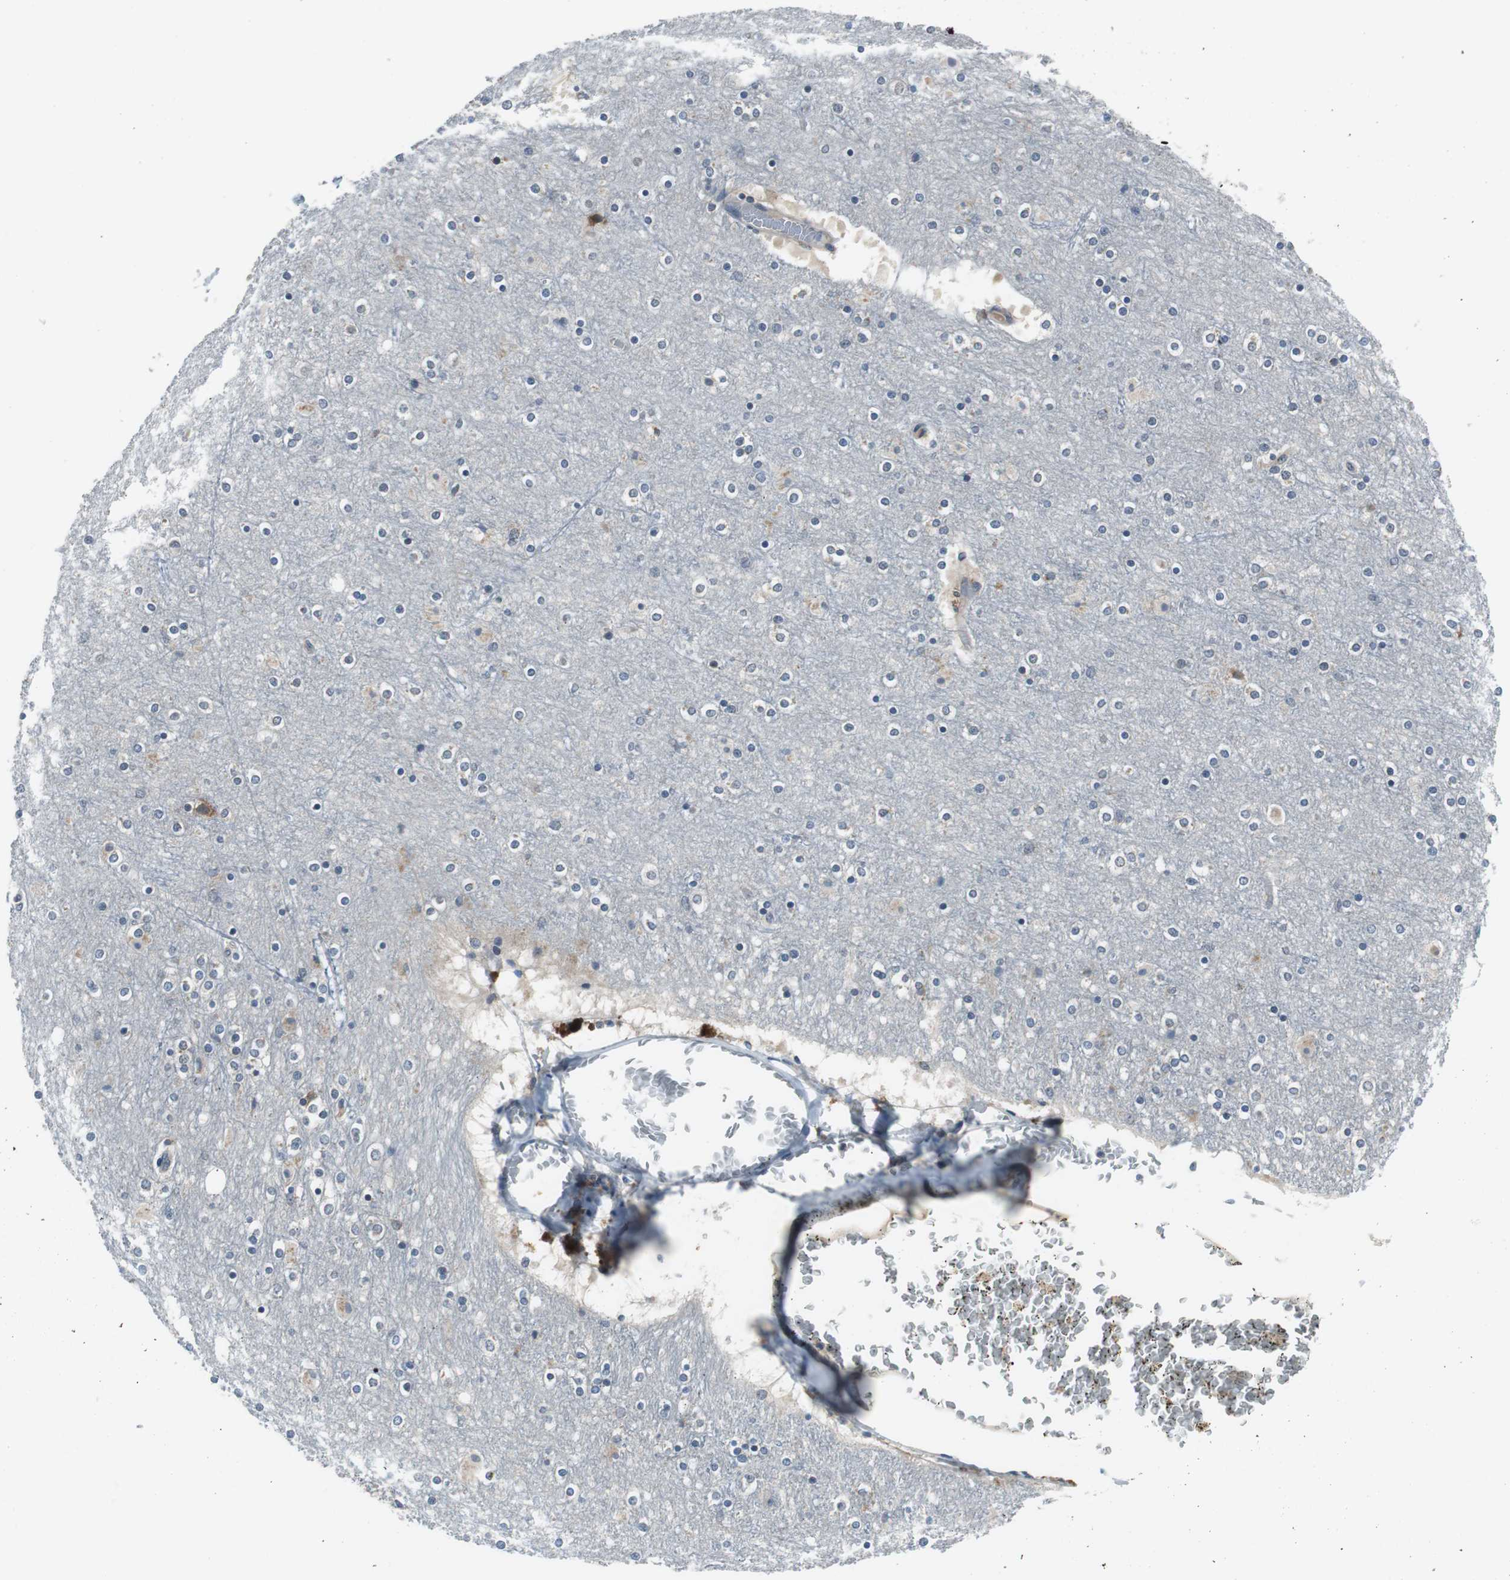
{"staining": {"intensity": "negative", "quantity": "none", "location": "none"}, "tissue": "cerebral cortex", "cell_type": "Endothelial cells", "image_type": "normal", "snomed": [{"axis": "morphology", "description": "Normal tissue, NOS"}, {"axis": "topography", "description": "Cerebral cortex"}], "caption": "IHC image of unremarkable human cerebral cortex stained for a protein (brown), which exhibits no expression in endothelial cells.", "gene": "PLAA", "patient": {"sex": "female", "age": 54}}